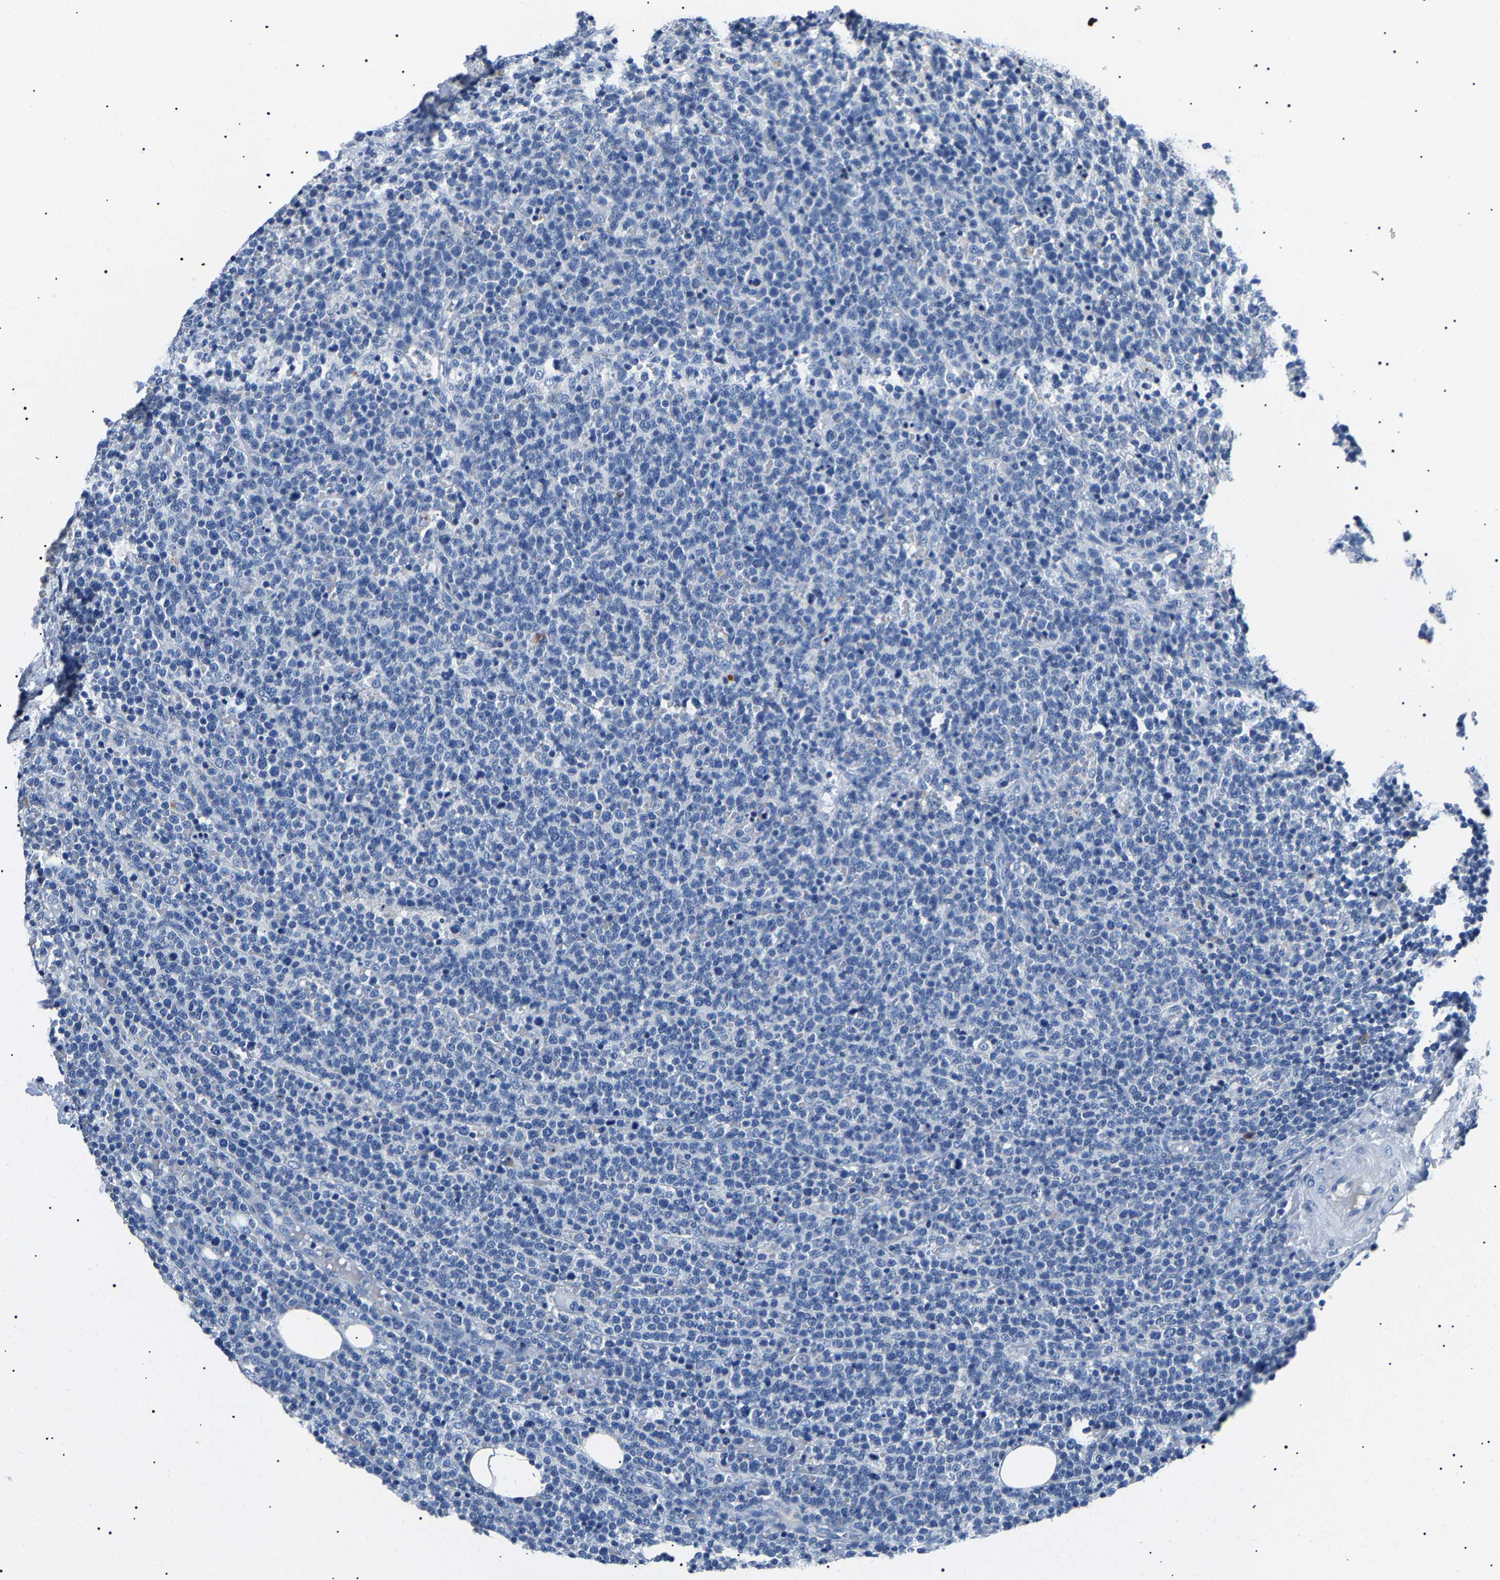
{"staining": {"intensity": "negative", "quantity": "none", "location": "none"}, "tissue": "lymphoma", "cell_type": "Tumor cells", "image_type": "cancer", "snomed": [{"axis": "morphology", "description": "Malignant lymphoma, non-Hodgkin's type, High grade"}, {"axis": "topography", "description": "Lymph node"}], "caption": "Human malignant lymphoma, non-Hodgkin's type (high-grade) stained for a protein using immunohistochemistry (IHC) demonstrates no expression in tumor cells.", "gene": "KLK15", "patient": {"sex": "male", "age": 61}}